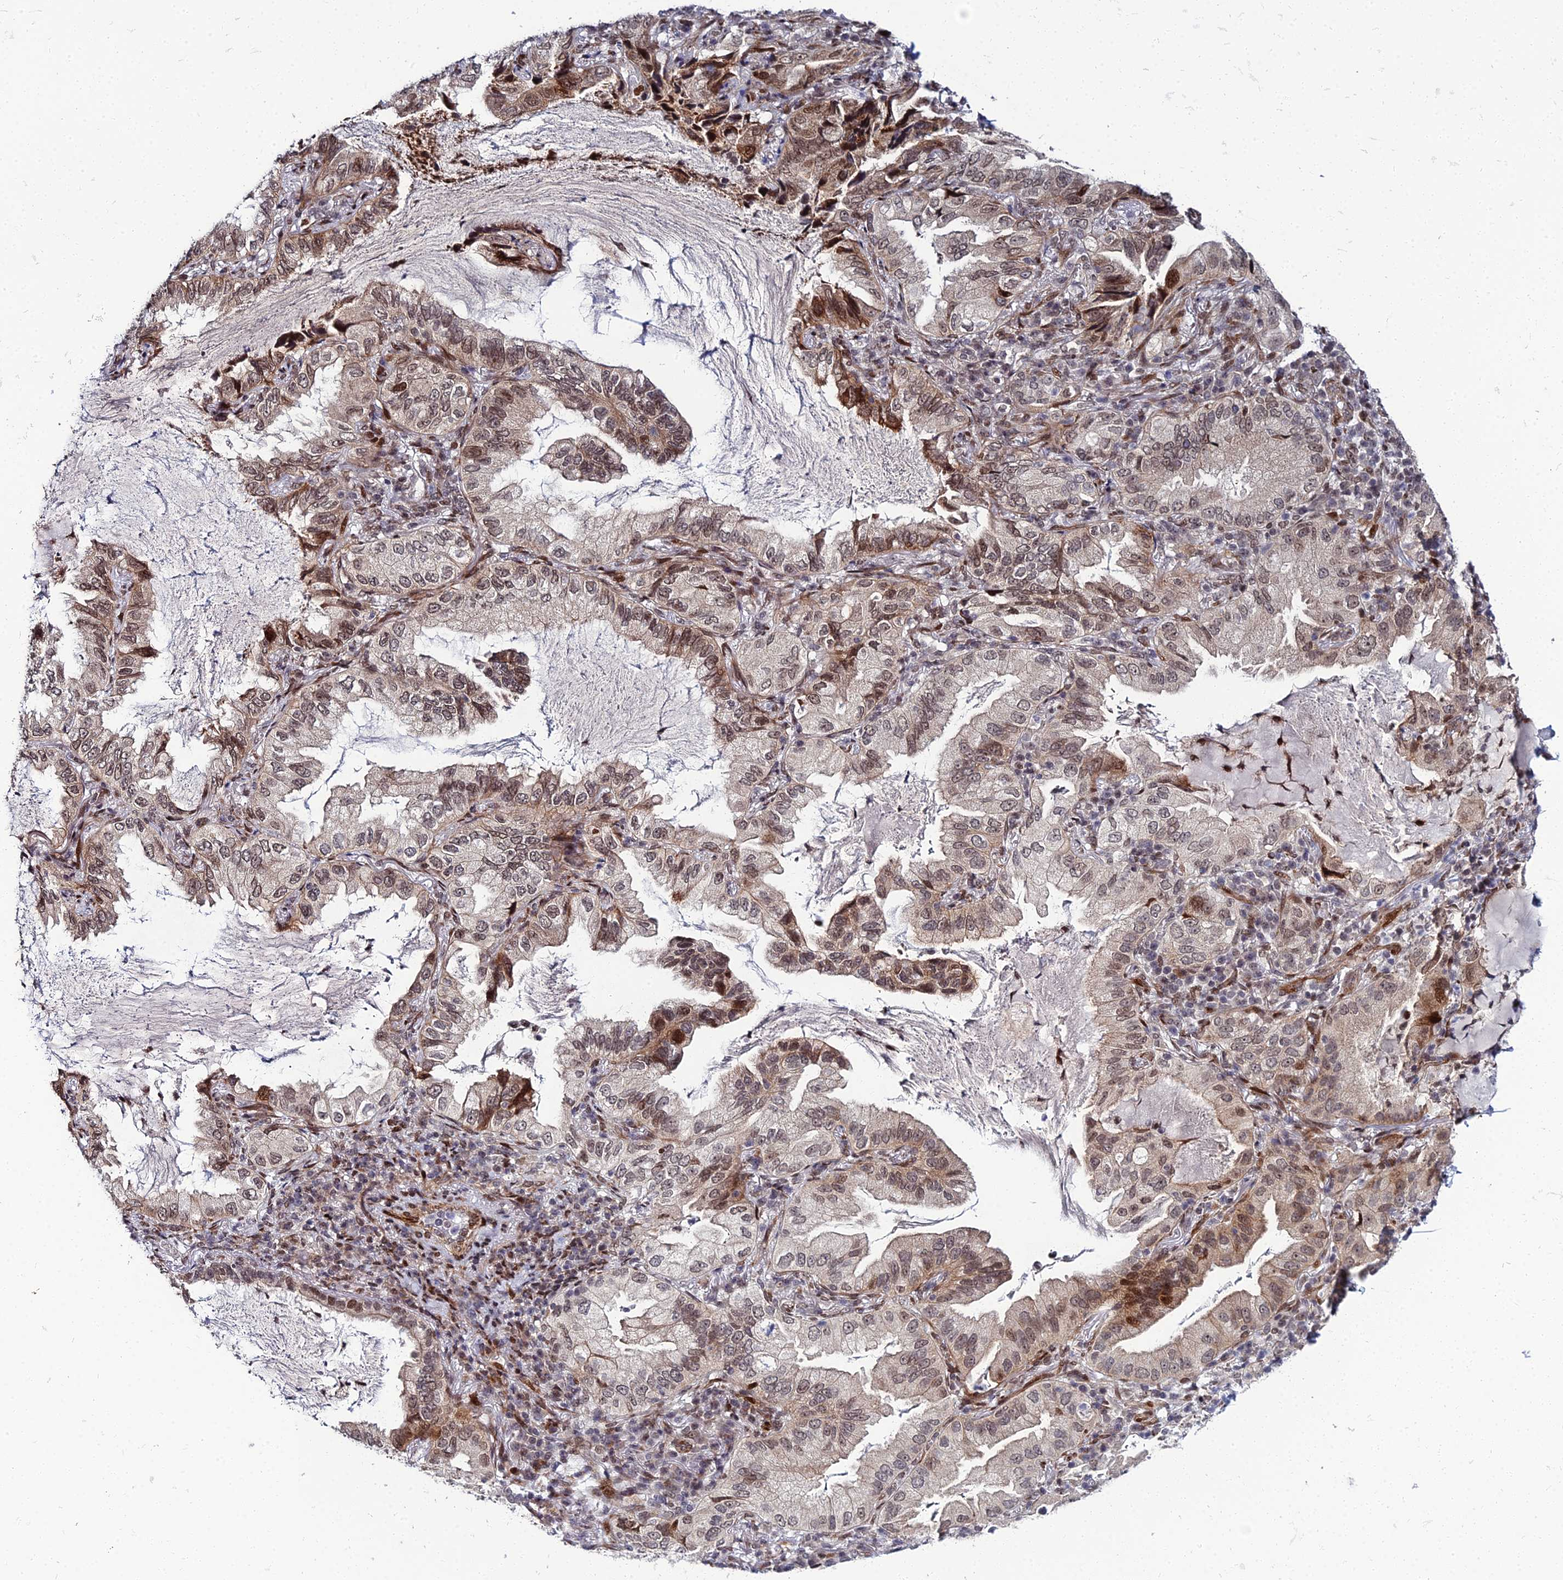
{"staining": {"intensity": "moderate", "quantity": ">75%", "location": "cytoplasmic/membranous,nuclear"}, "tissue": "lung cancer", "cell_type": "Tumor cells", "image_type": "cancer", "snomed": [{"axis": "morphology", "description": "Adenocarcinoma, NOS"}, {"axis": "topography", "description": "Lung"}], "caption": "Lung cancer was stained to show a protein in brown. There is medium levels of moderate cytoplasmic/membranous and nuclear positivity in approximately >75% of tumor cells. (DAB (3,3'-diaminobenzidine) = brown stain, brightfield microscopy at high magnification).", "gene": "ZNF668", "patient": {"sex": "female", "age": 69}}